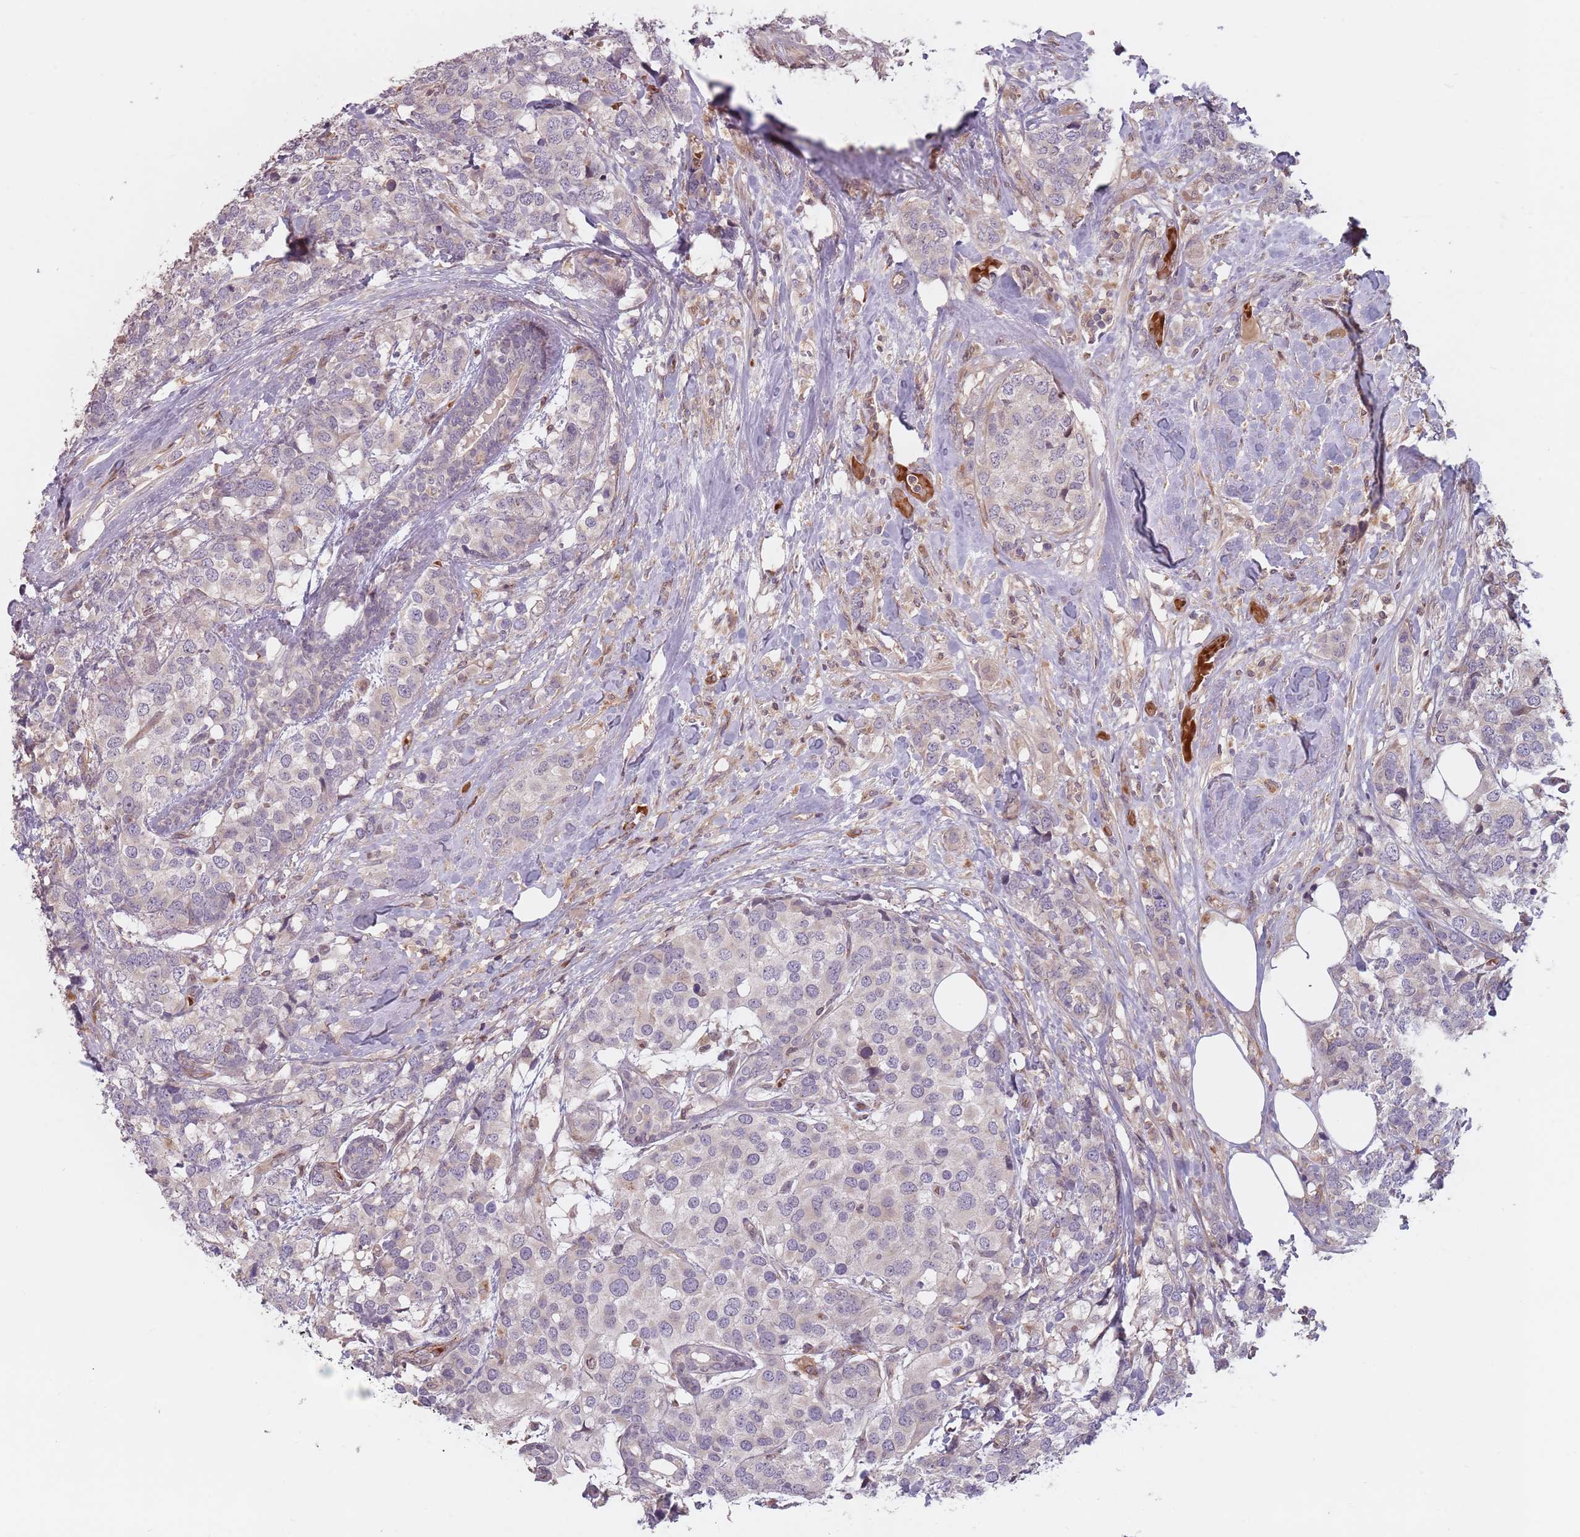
{"staining": {"intensity": "negative", "quantity": "none", "location": "none"}, "tissue": "breast cancer", "cell_type": "Tumor cells", "image_type": "cancer", "snomed": [{"axis": "morphology", "description": "Lobular carcinoma"}, {"axis": "topography", "description": "Breast"}], "caption": "A histopathology image of human lobular carcinoma (breast) is negative for staining in tumor cells. (DAB (3,3'-diaminobenzidine) immunohistochemistry (IHC), high magnification).", "gene": "GPR180", "patient": {"sex": "female", "age": 59}}